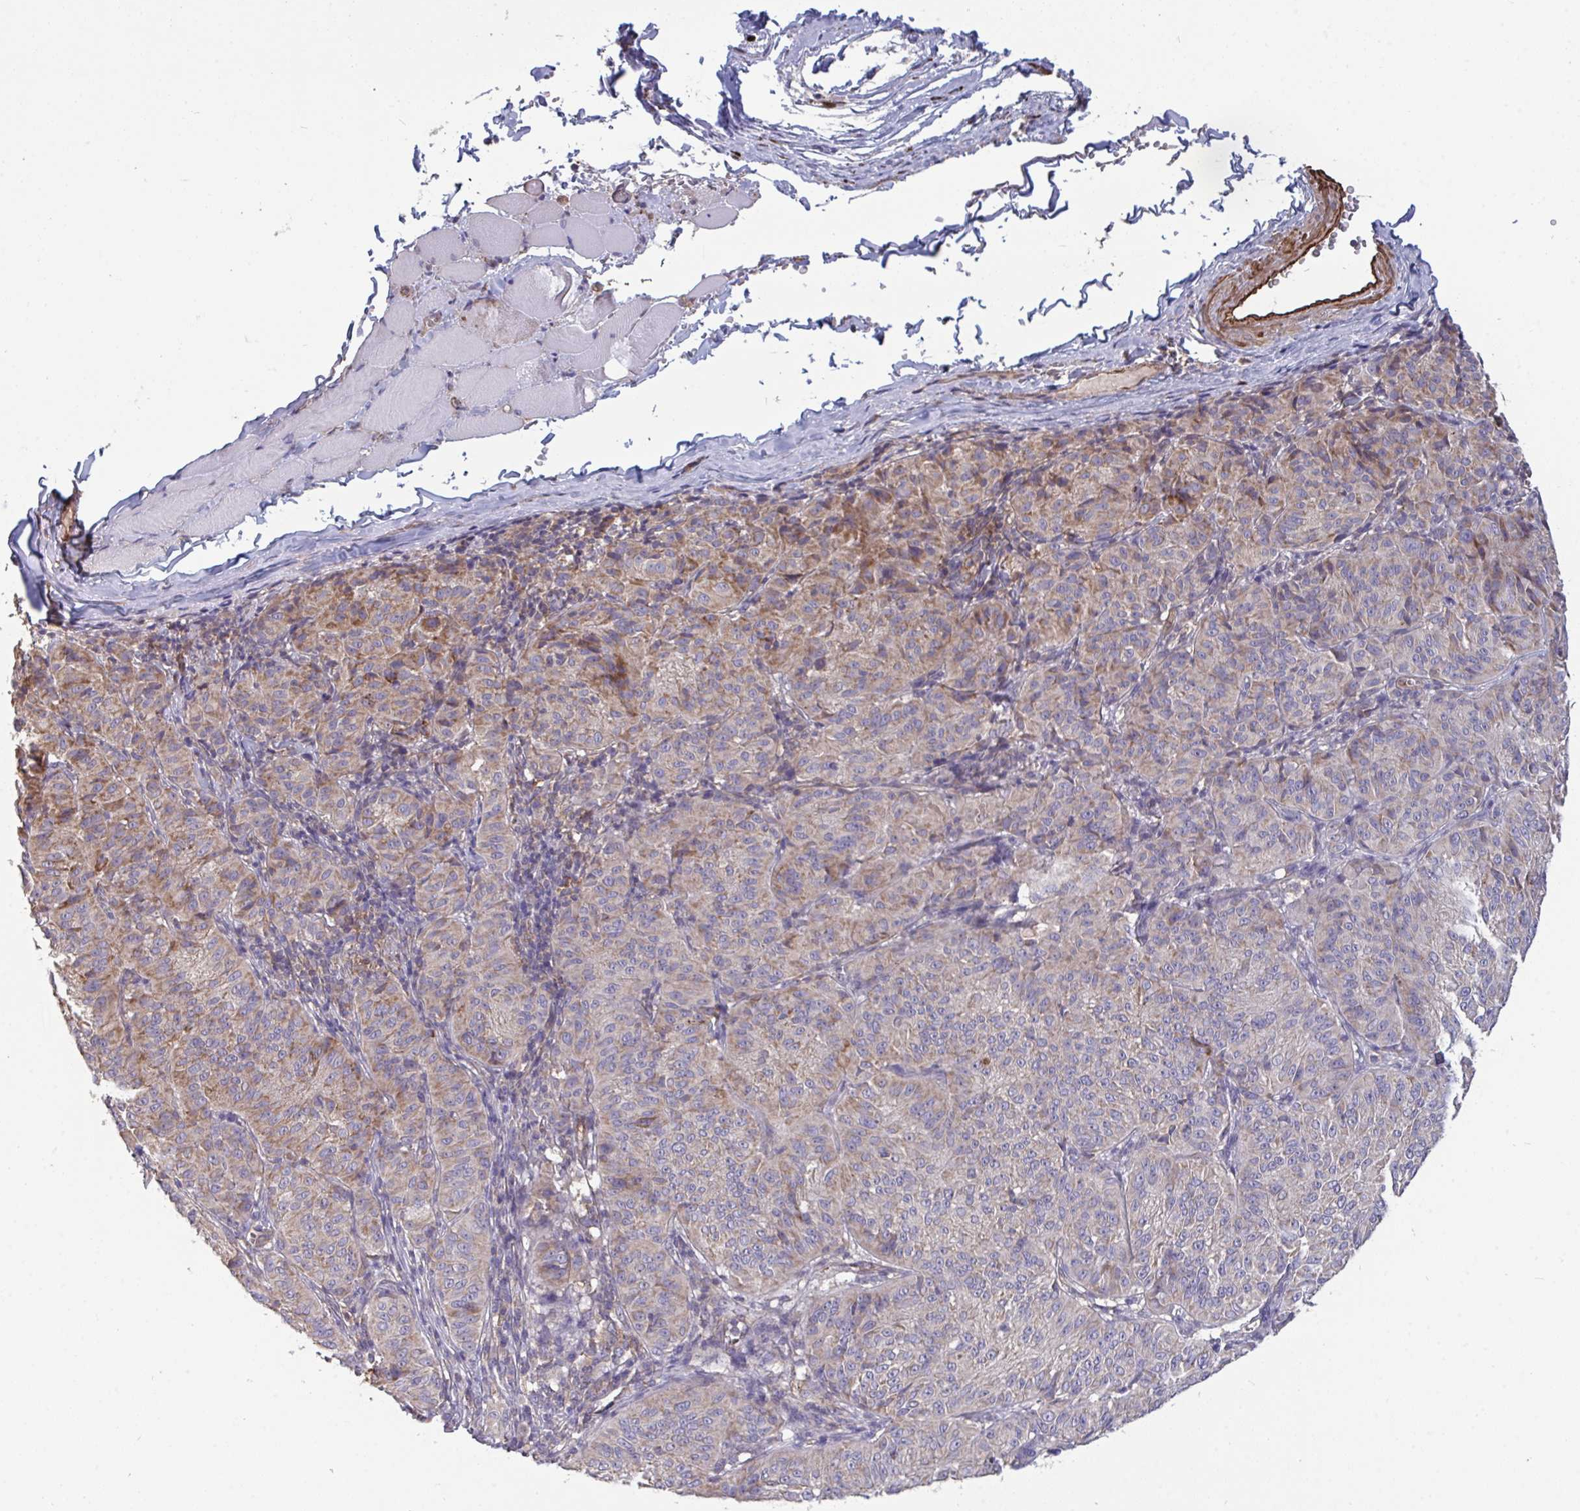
{"staining": {"intensity": "negative", "quantity": "none", "location": "none"}, "tissue": "melanoma", "cell_type": "Tumor cells", "image_type": "cancer", "snomed": [{"axis": "morphology", "description": "Malignant melanoma, NOS"}, {"axis": "topography", "description": "Skin"}], "caption": "Tumor cells are negative for protein expression in human melanoma.", "gene": "ISCU", "patient": {"sex": "female", "age": 72}}